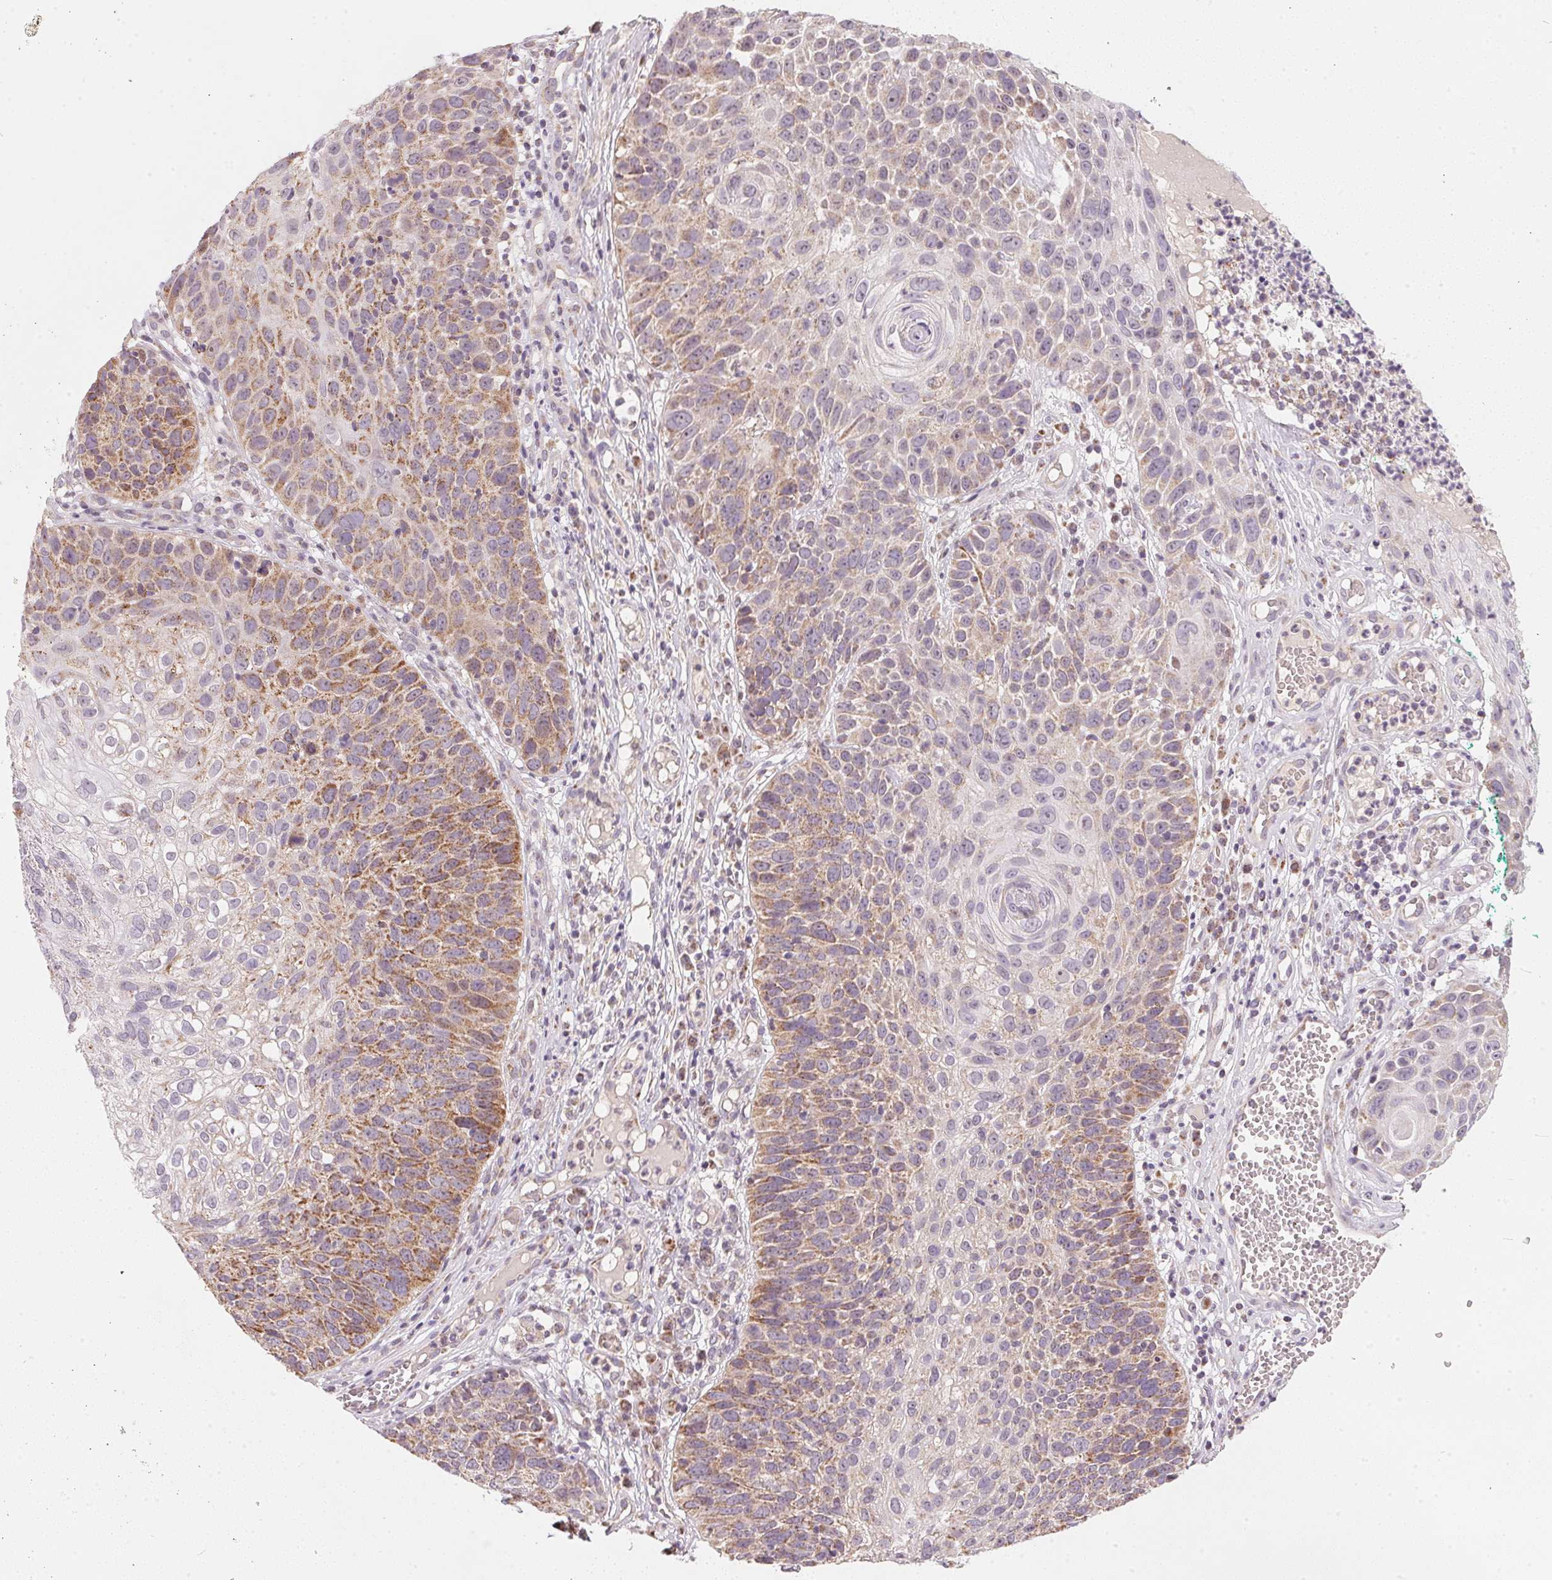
{"staining": {"intensity": "moderate", "quantity": "25%-75%", "location": "cytoplasmic/membranous"}, "tissue": "skin cancer", "cell_type": "Tumor cells", "image_type": "cancer", "snomed": [{"axis": "morphology", "description": "Squamous cell carcinoma, NOS"}, {"axis": "topography", "description": "Skin"}], "caption": "This micrograph shows immunohistochemistry (IHC) staining of human squamous cell carcinoma (skin), with medium moderate cytoplasmic/membranous expression in about 25%-75% of tumor cells.", "gene": "COQ7", "patient": {"sex": "male", "age": 92}}